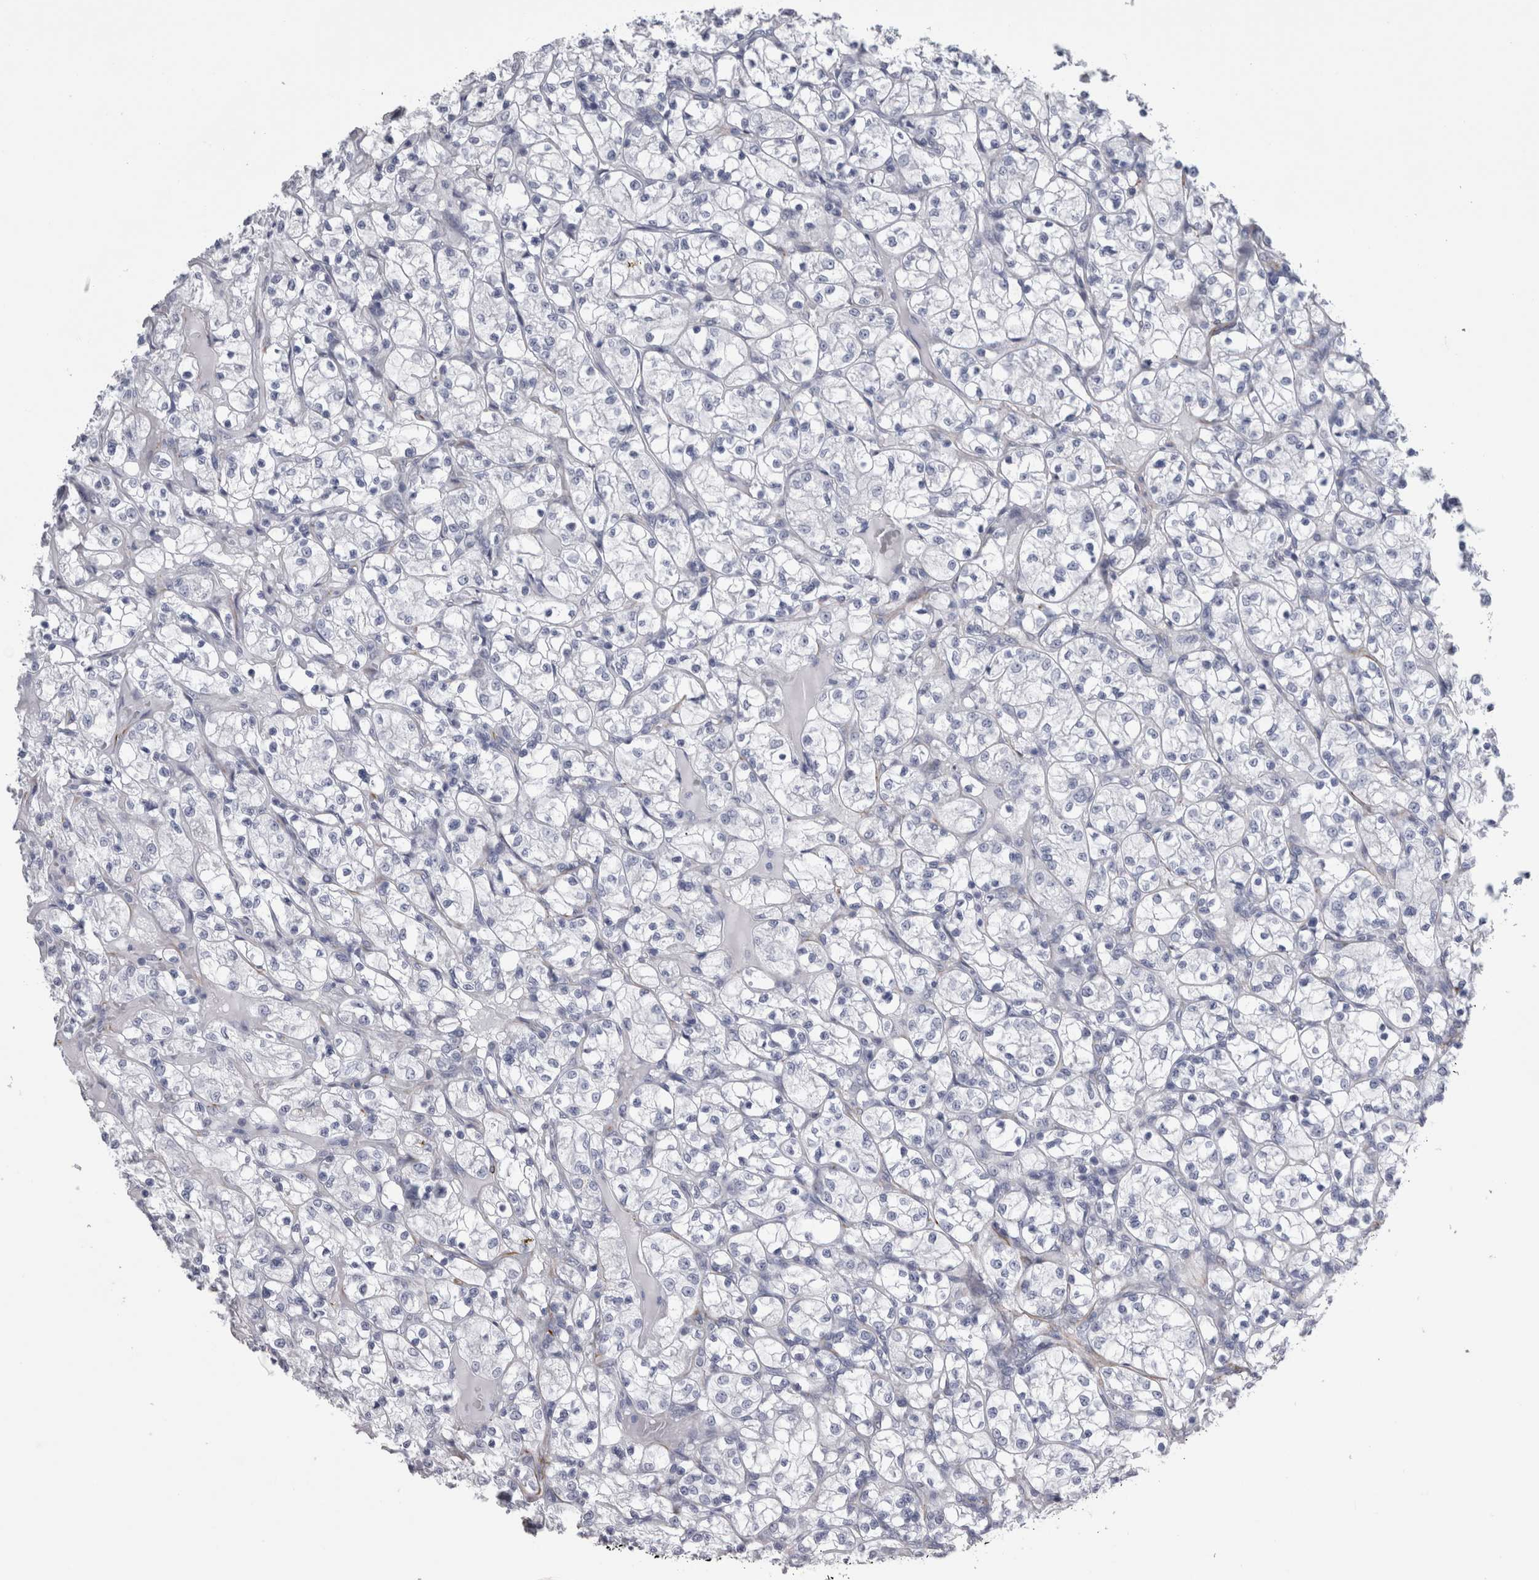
{"staining": {"intensity": "negative", "quantity": "none", "location": "none"}, "tissue": "renal cancer", "cell_type": "Tumor cells", "image_type": "cancer", "snomed": [{"axis": "morphology", "description": "Adenocarcinoma, NOS"}, {"axis": "topography", "description": "Kidney"}], "caption": "IHC of human renal adenocarcinoma shows no positivity in tumor cells.", "gene": "VWDE", "patient": {"sex": "female", "age": 69}}